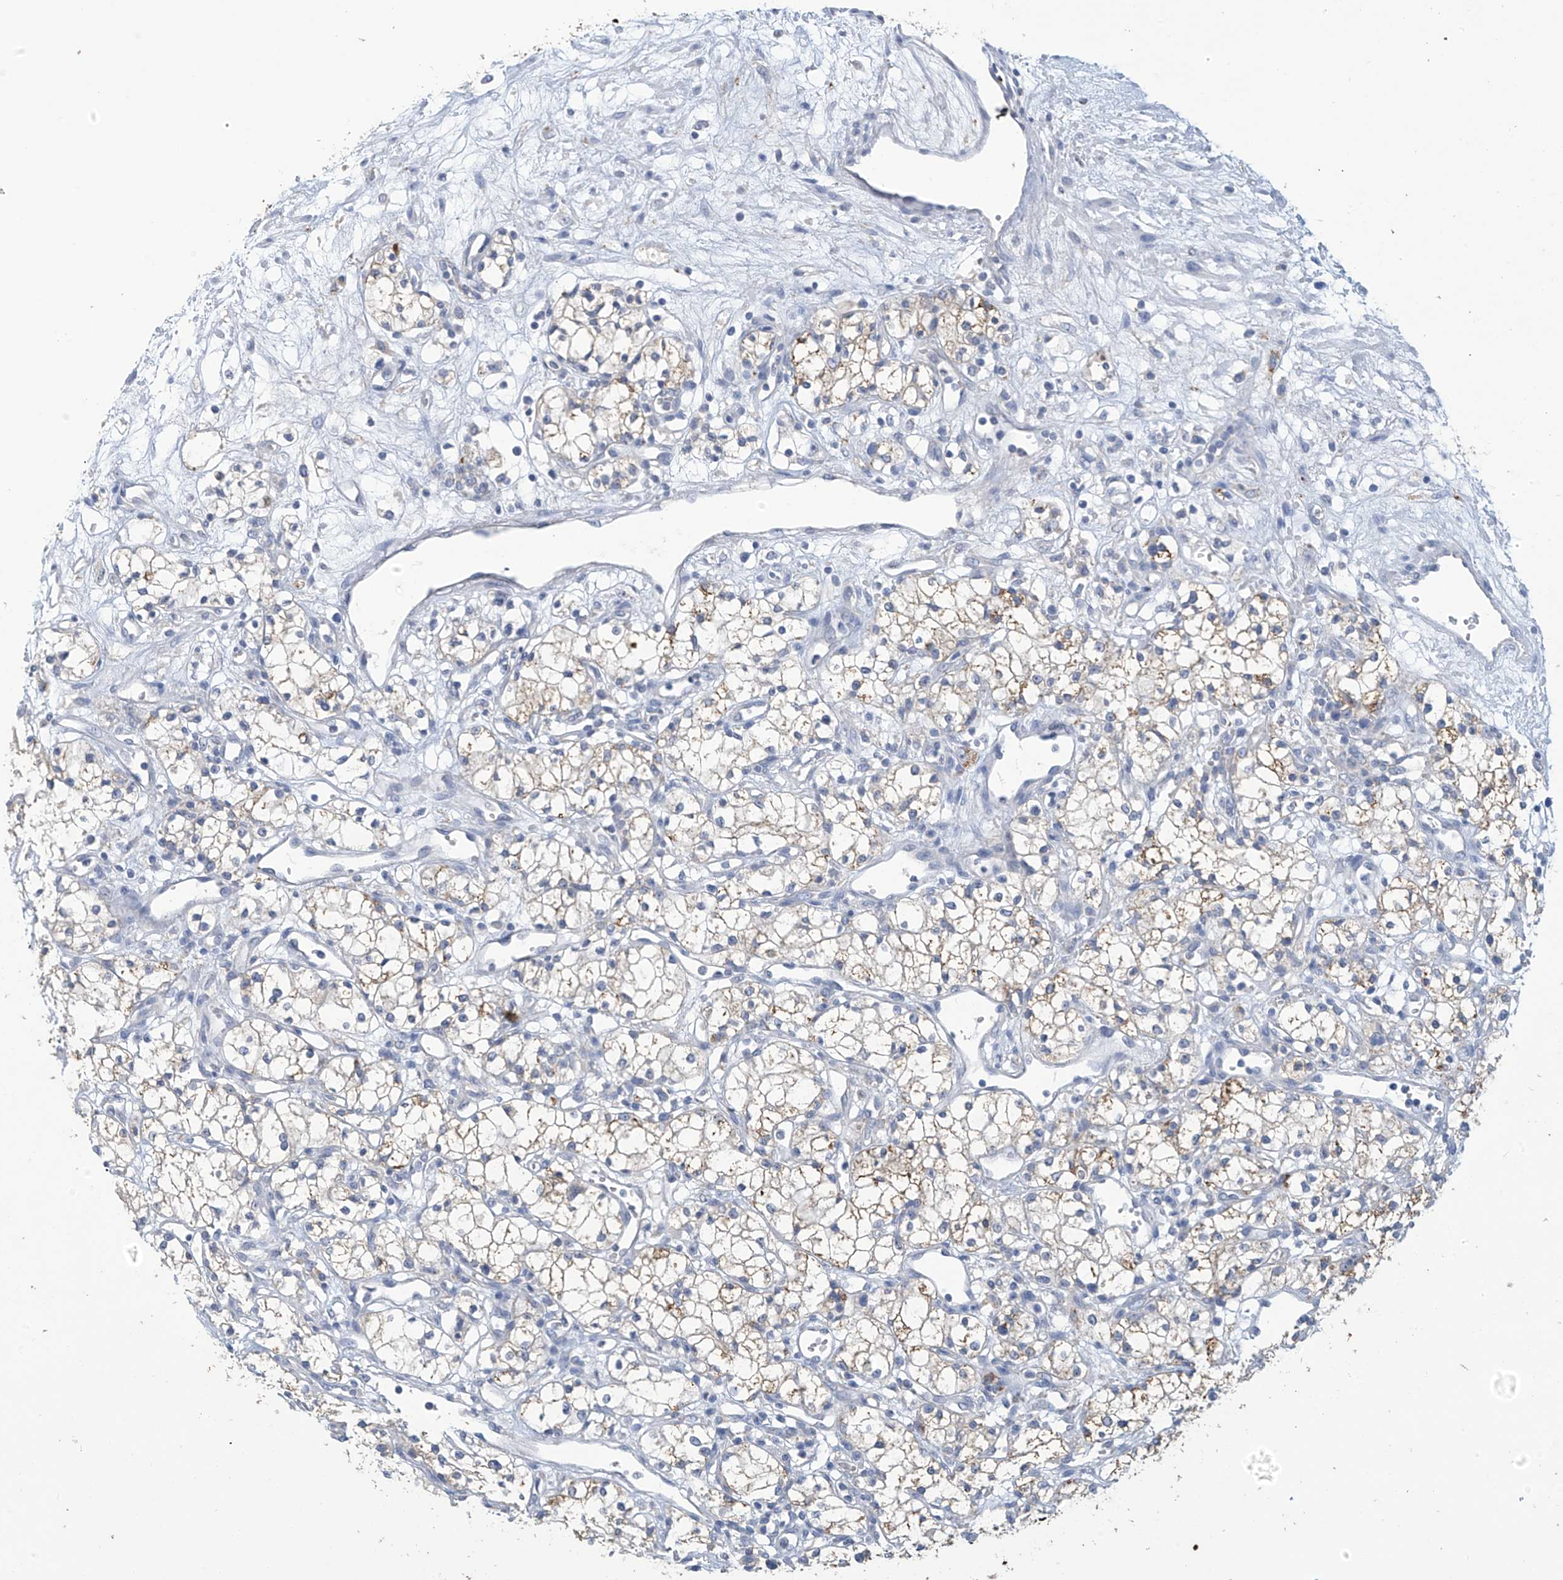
{"staining": {"intensity": "weak", "quantity": ">75%", "location": "cytoplasmic/membranous"}, "tissue": "renal cancer", "cell_type": "Tumor cells", "image_type": "cancer", "snomed": [{"axis": "morphology", "description": "Adenocarcinoma, NOS"}, {"axis": "topography", "description": "Kidney"}], "caption": "Immunohistochemistry (IHC) of renal cancer (adenocarcinoma) reveals low levels of weak cytoplasmic/membranous expression in about >75% of tumor cells.", "gene": "OGT", "patient": {"sex": "male", "age": 59}}